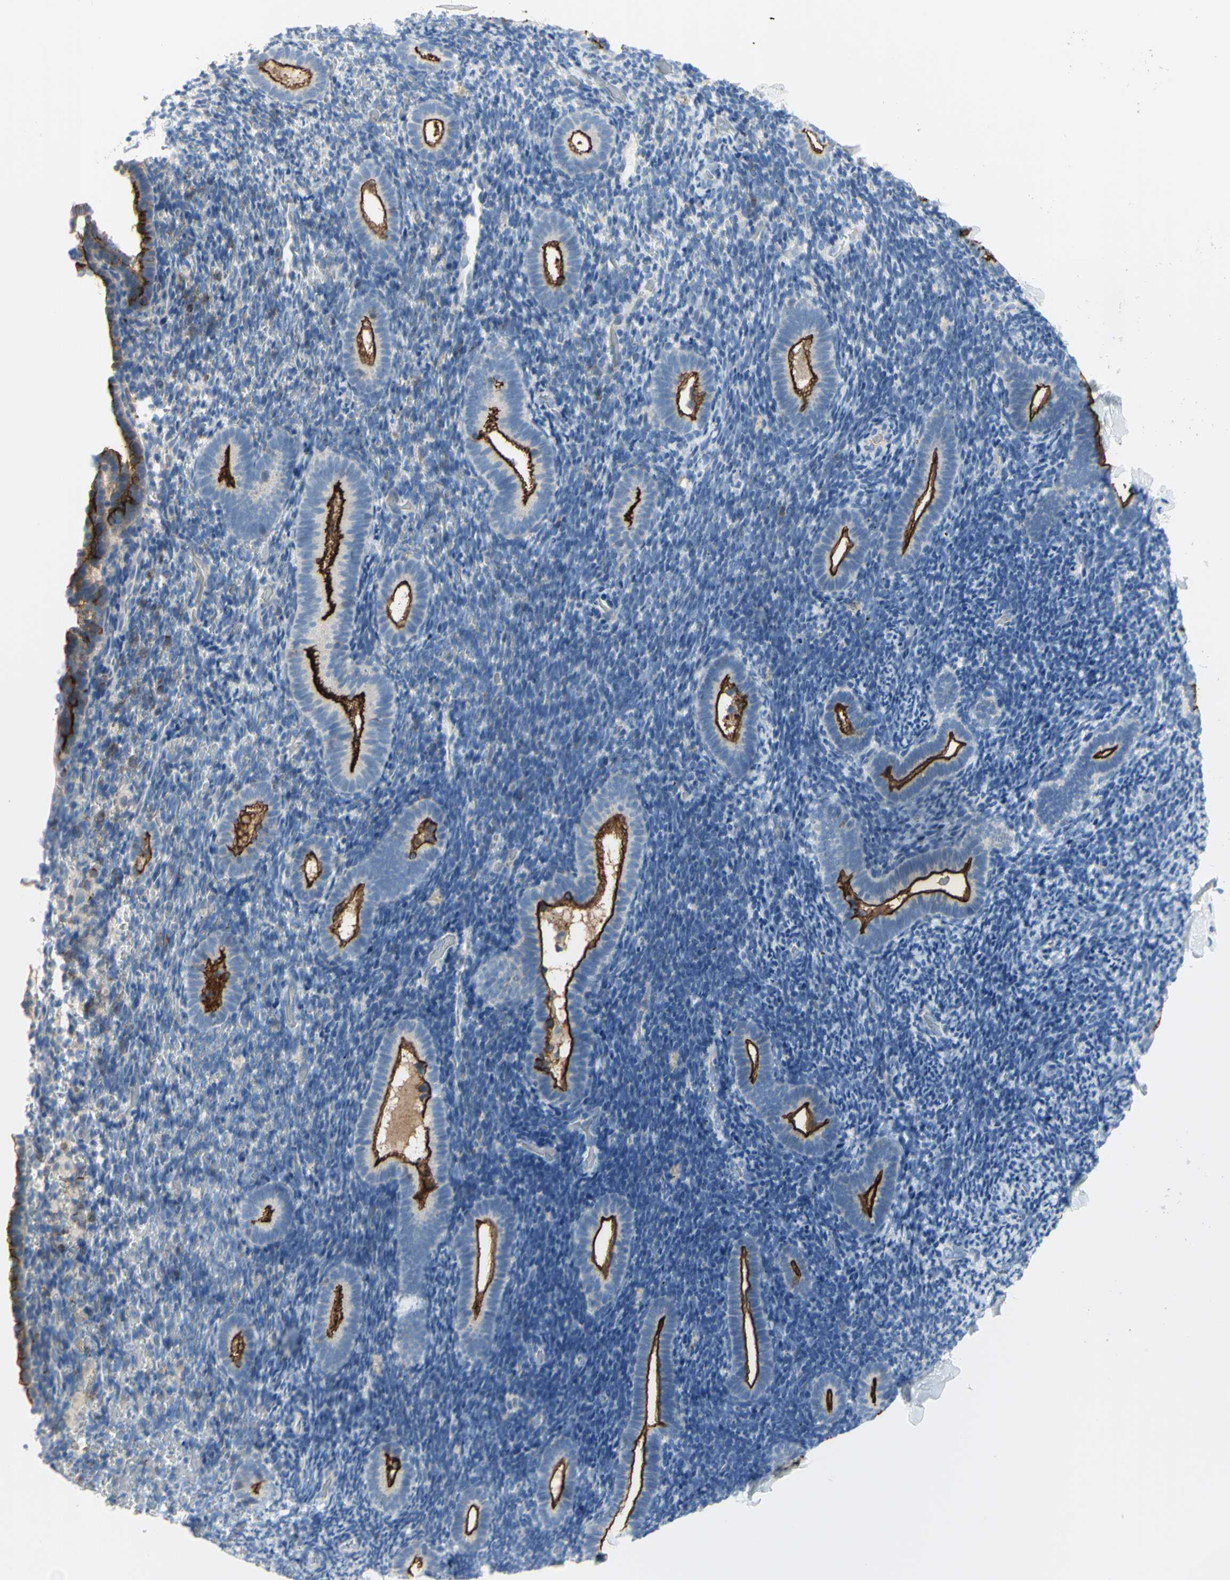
{"staining": {"intensity": "negative", "quantity": "none", "location": "none"}, "tissue": "endometrium", "cell_type": "Cells in endometrial stroma", "image_type": "normal", "snomed": [{"axis": "morphology", "description": "Normal tissue, NOS"}, {"axis": "topography", "description": "Endometrium"}], "caption": "A high-resolution histopathology image shows IHC staining of unremarkable endometrium, which reveals no significant expression in cells in endometrial stroma. (Brightfield microscopy of DAB immunohistochemistry (IHC) at high magnification).", "gene": "MUC1", "patient": {"sex": "female", "age": 51}}